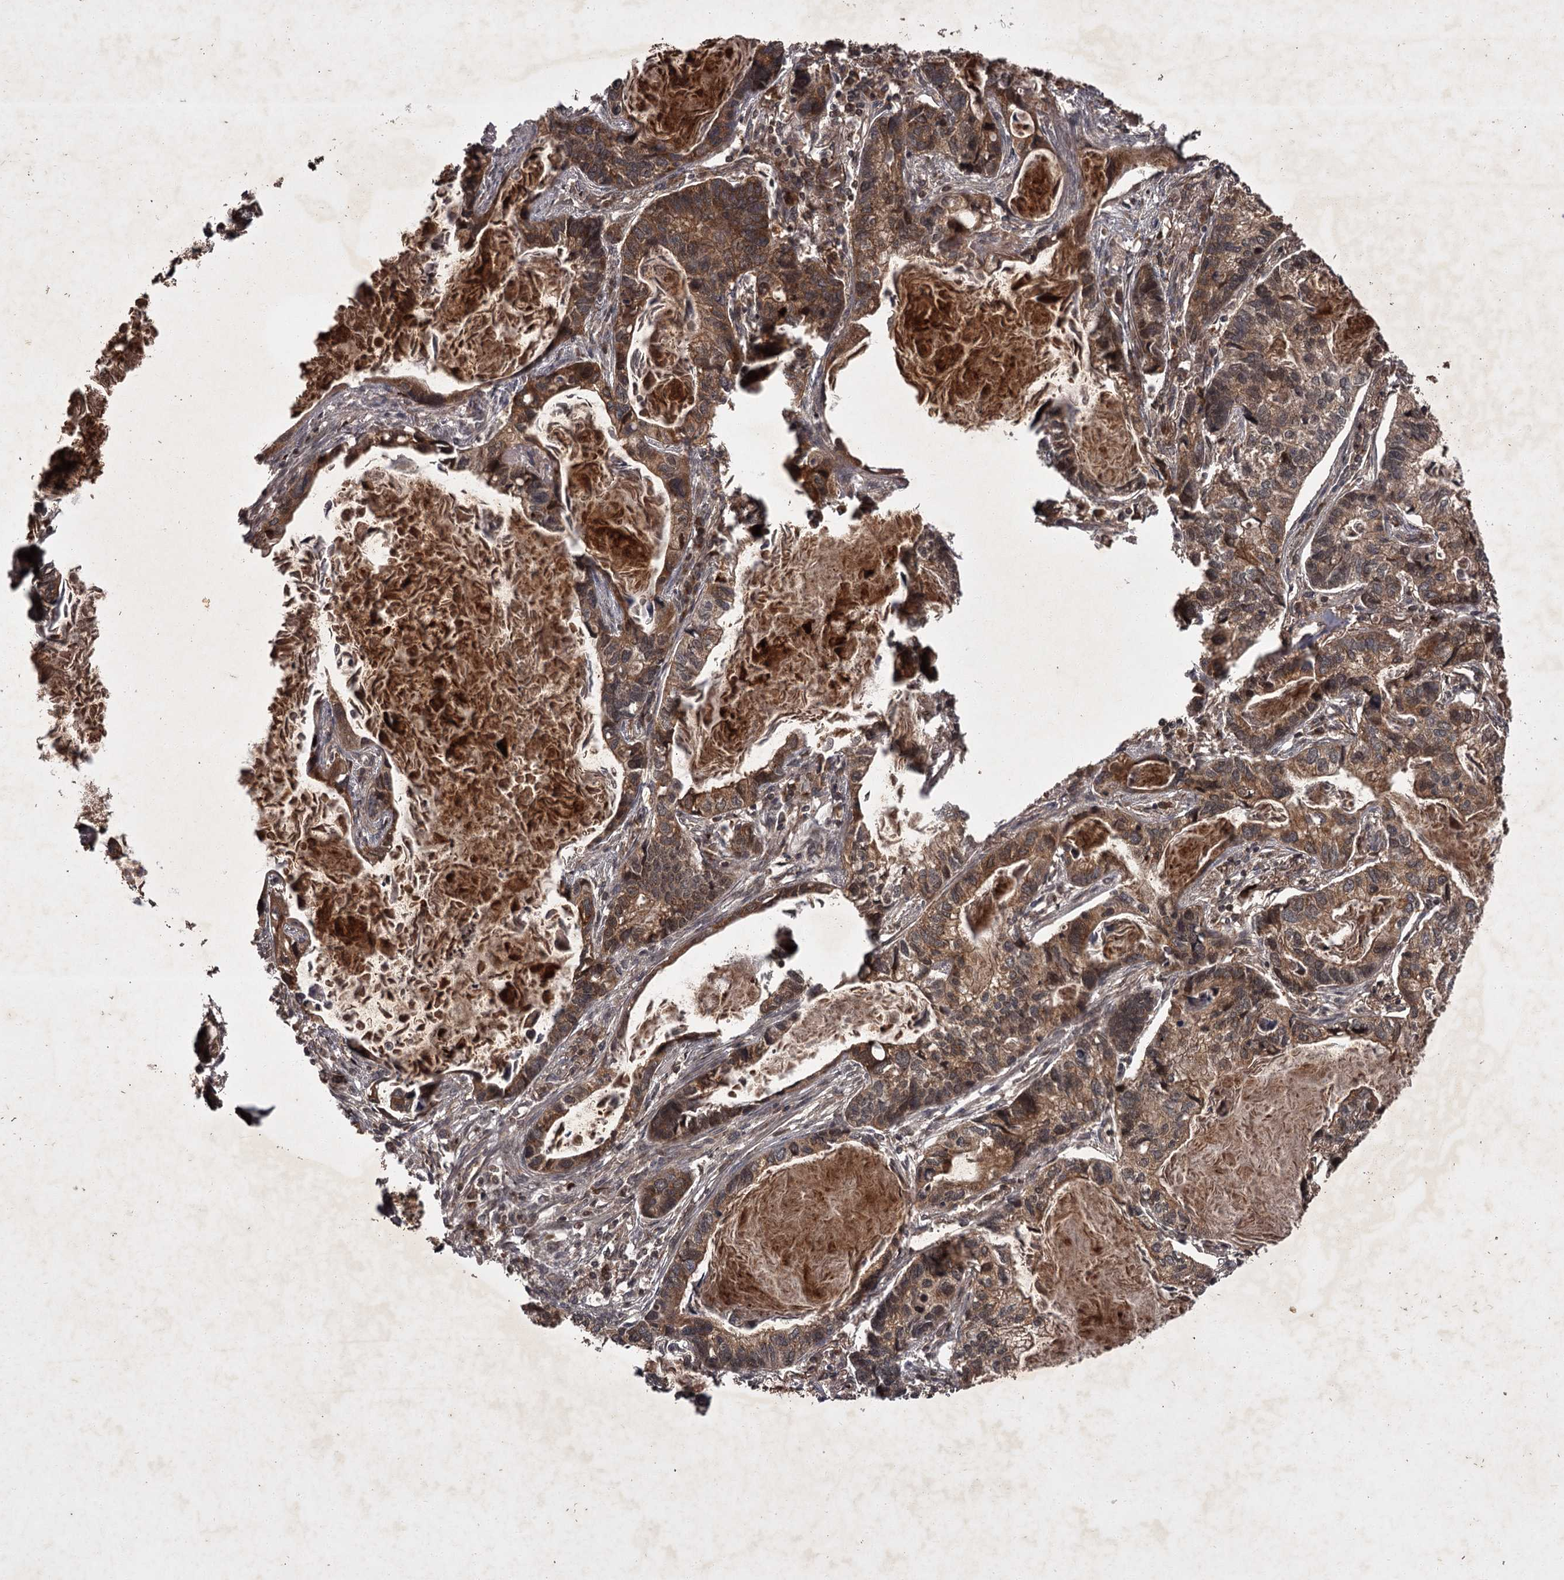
{"staining": {"intensity": "moderate", "quantity": ">75%", "location": "cytoplasmic/membranous"}, "tissue": "lung cancer", "cell_type": "Tumor cells", "image_type": "cancer", "snomed": [{"axis": "morphology", "description": "Adenocarcinoma, NOS"}, {"axis": "topography", "description": "Lung"}], "caption": "A brown stain shows moderate cytoplasmic/membranous expression of a protein in human lung cancer (adenocarcinoma) tumor cells.", "gene": "TBC1D23", "patient": {"sex": "male", "age": 67}}